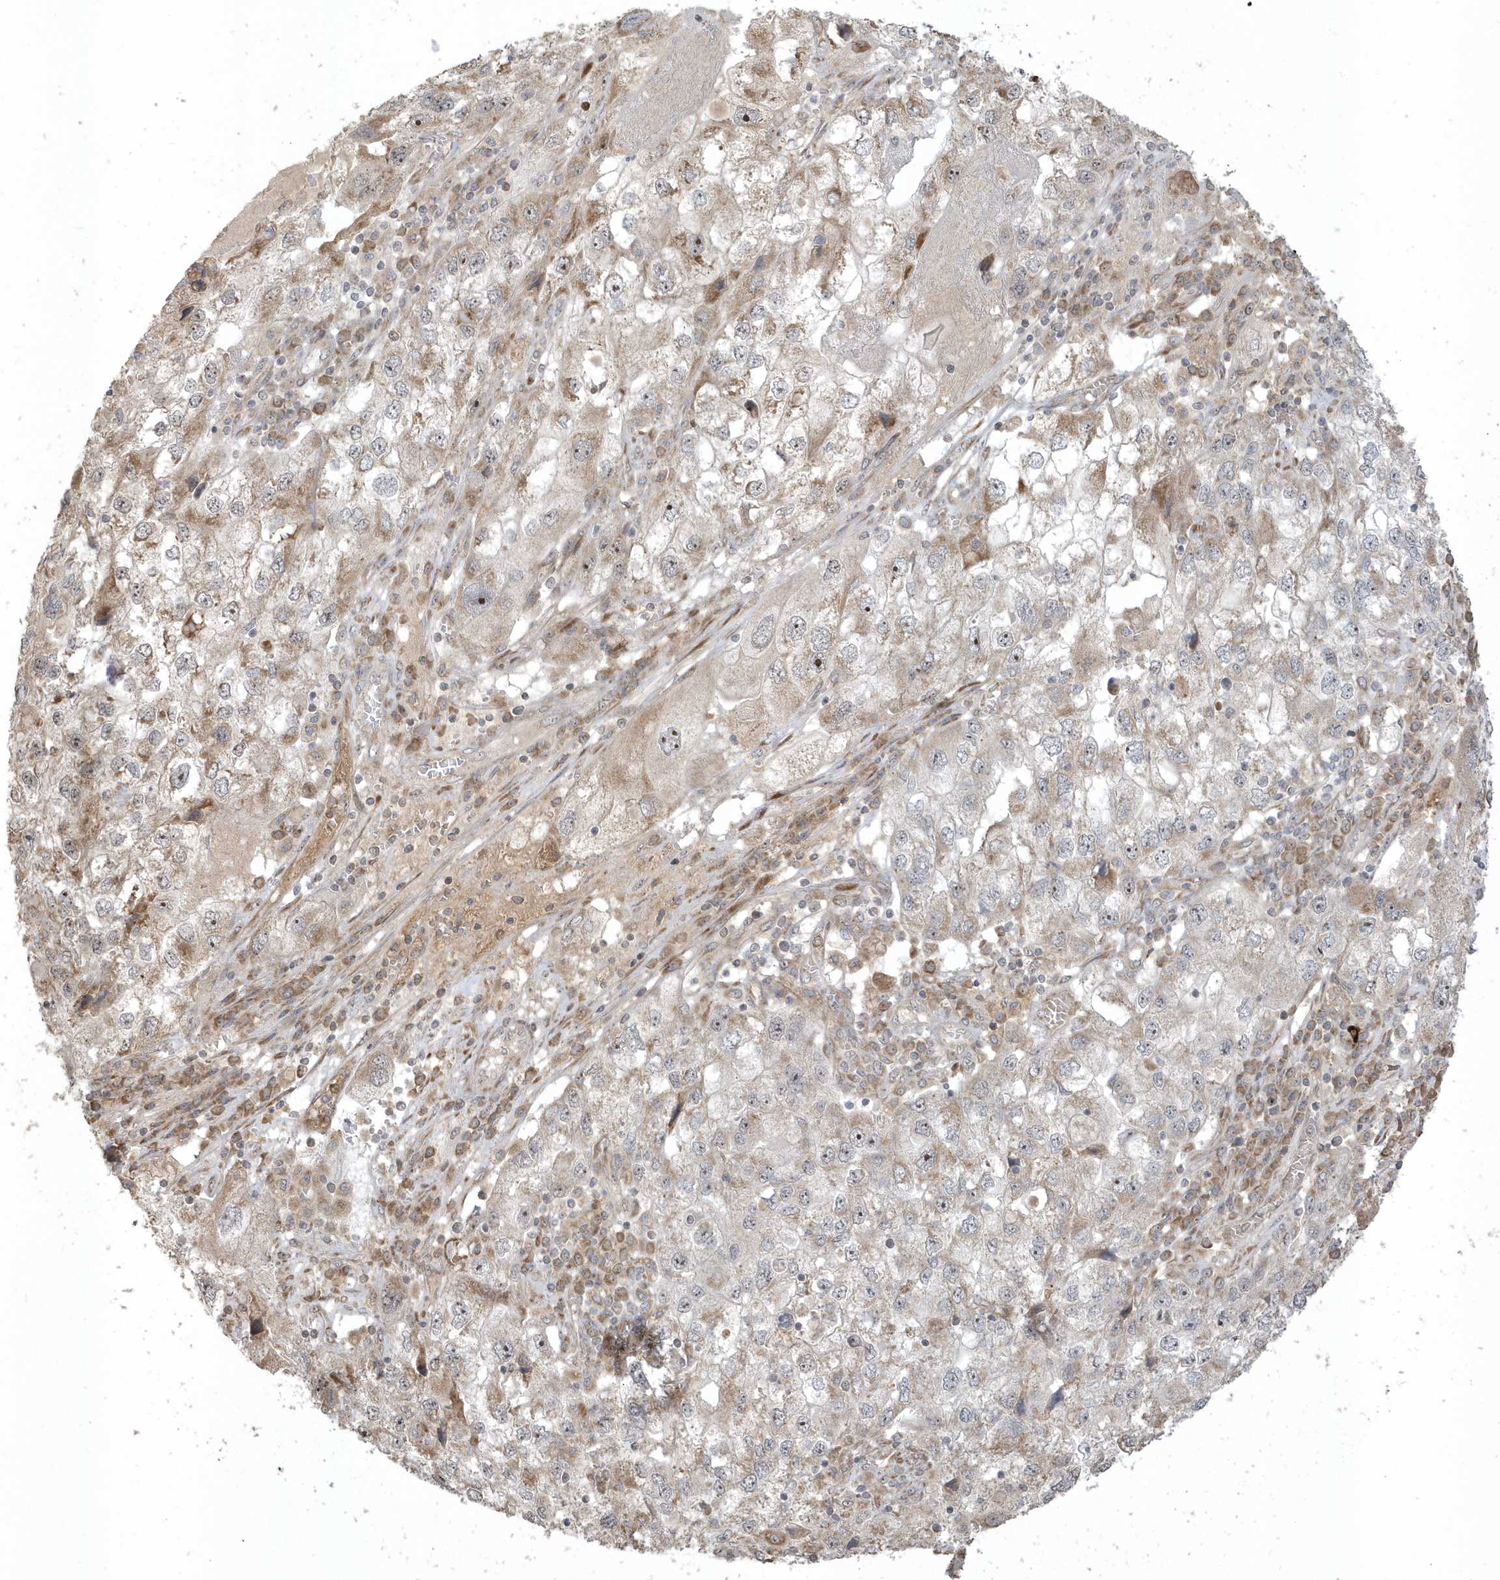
{"staining": {"intensity": "moderate", "quantity": "<25%", "location": "nuclear"}, "tissue": "endometrial cancer", "cell_type": "Tumor cells", "image_type": "cancer", "snomed": [{"axis": "morphology", "description": "Adenocarcinoma, NOS"}, {"axis": "topography", "description": "Endometrium"}], "caption": "Human endometrial cancer stained for a protein (brown) demonstrates moderate nuclear positive expression in about <25% of tumor cells.", "gene": "ECM2", "patient": {"sex": "female", "age": 49}}